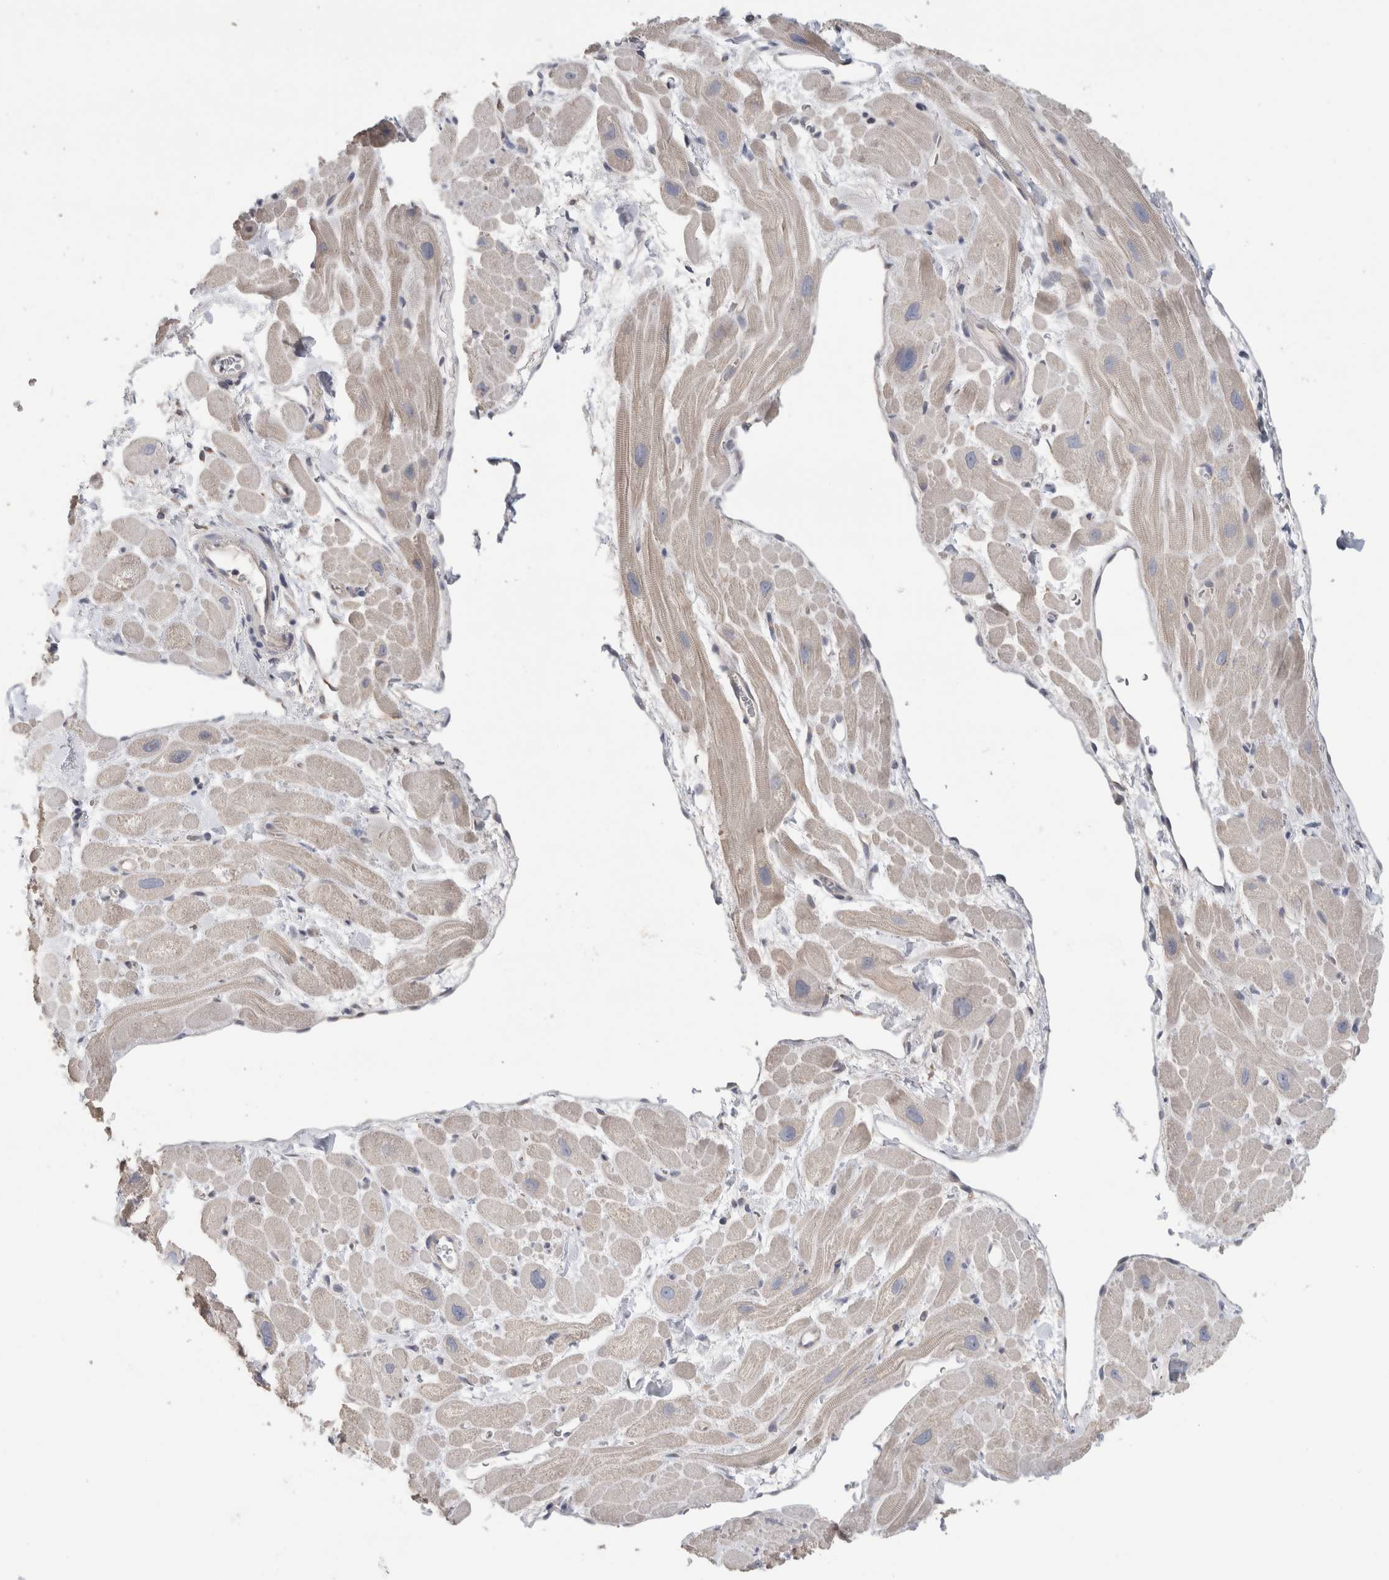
{"staining": {"intensity": "weak", "quantity": "<25%", "location": "cytoplasmic/membranous"}, "tissue": "heart muscle", "cell_type": "Cardiomyocytes", "image_type": "normal", "snomed": [{"axis": "morphology", "description": "Normal tissue, NOS"}, {"axis": "topography", "description": "Heart"}], "caption": "Immunohistochemical staining of benign human heart muscle demonstrates no significant positivity in cardiomyocytes. The staining is performed using DAB (3,3'-diaminobenzidine) brown chromogen with nuclei counter-stained in using hematoxylin.", "gene": "SYTL5", "patient": {"sex": "male", "age": 49}}